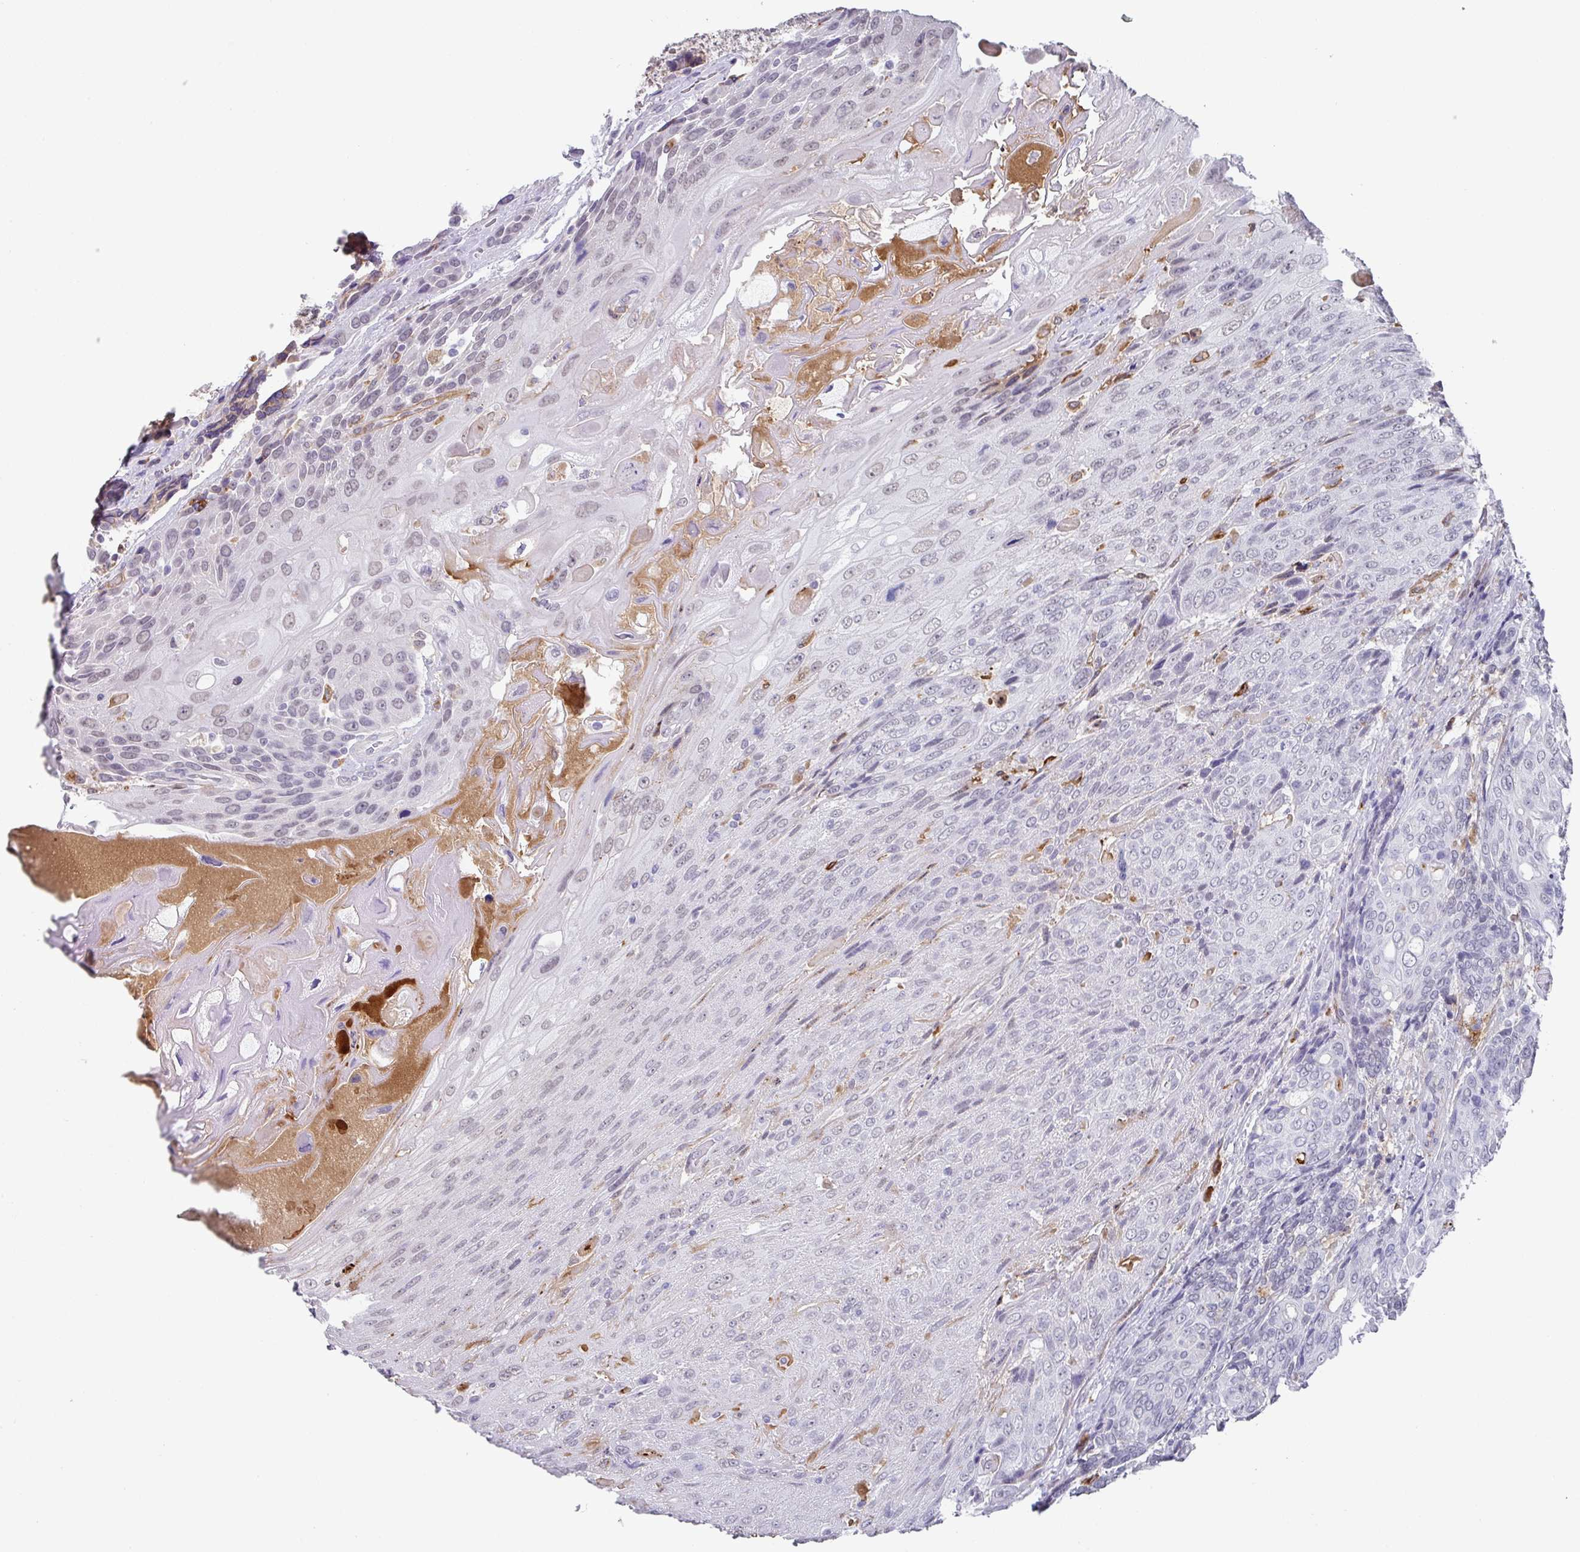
{"staining": {"intensity": "weak", "quantity": "<25%", "location": "nuclear"}, "tissue": "urothelial cancer", "cell_type": "Tumor cells", "image_type": "cancer", "snomed": [{"axis": "morphology", "description": "Urothelial carcinoma, High grade"}, {"axis": "topography", "description": "Urinary bladder"}], "caption": "Immunohistochemistry micrograph of neoplastic tissue: urothelial cancer stained with DAB shows no significant protein positivity in tumor cells. (DAB immunohistochemistry (IHC), high magnification).", "gene": "C1QB", "patient": {"sex": "female", "age": 70}}